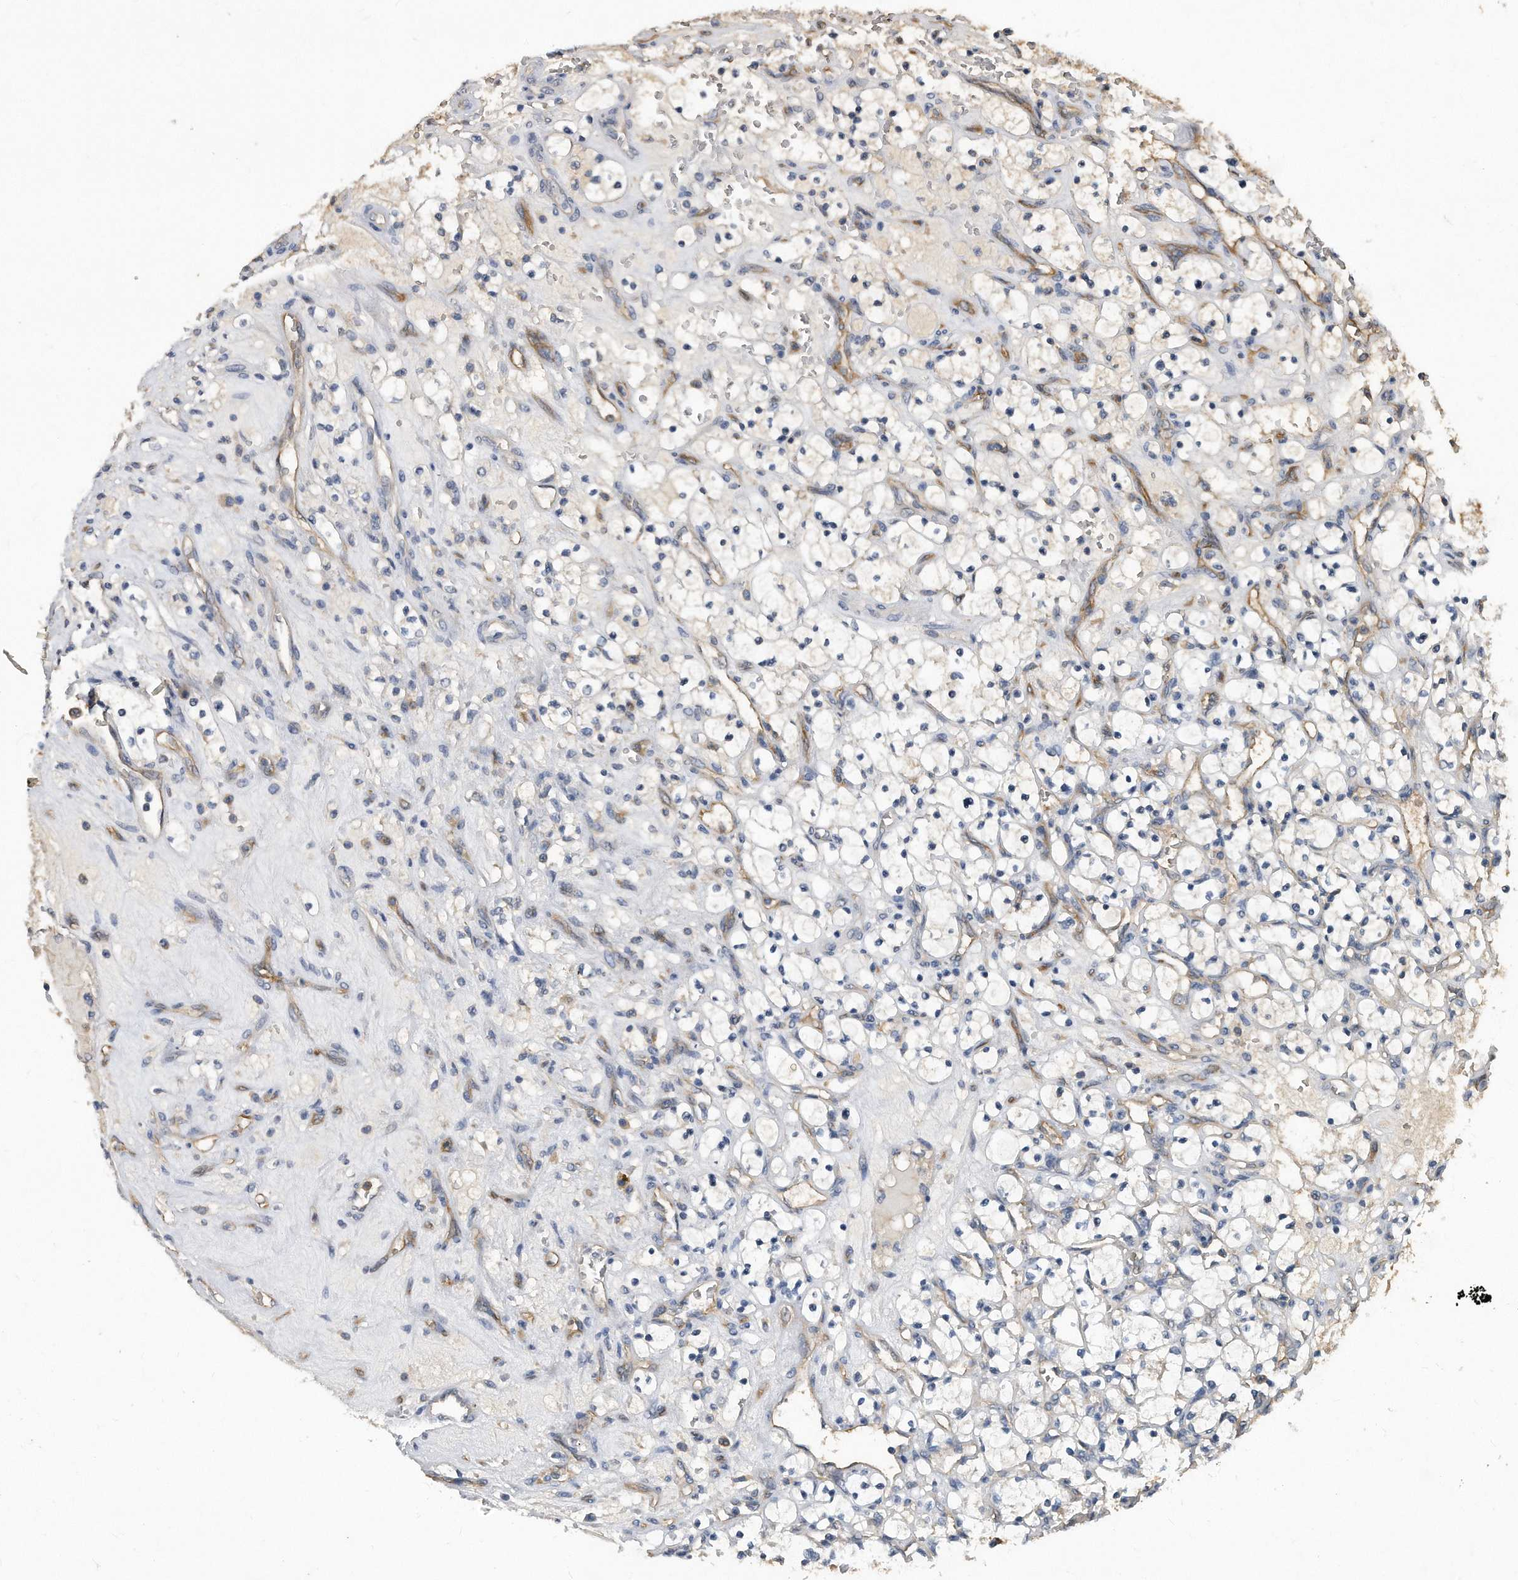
{"staining": {"intensity": "weak", "quantity": "<25%", "location": "cytoplasmic/membranous"}, "tissue": "renal cancer", "cell_type": "Tumor cells", "image_type": "cancer", "snomed": [{"axis": "morphology", "description": "Adenocarcinoma, NOS"}, {"axis": "topography", "description": "Kidney"}], "caption": "DAB immunohistochemical staining of renal cancer demonstrates no significant positivity in tumor cells.", "gene": "HOMER3", "patient": {"sex": "female", "age": 69}}